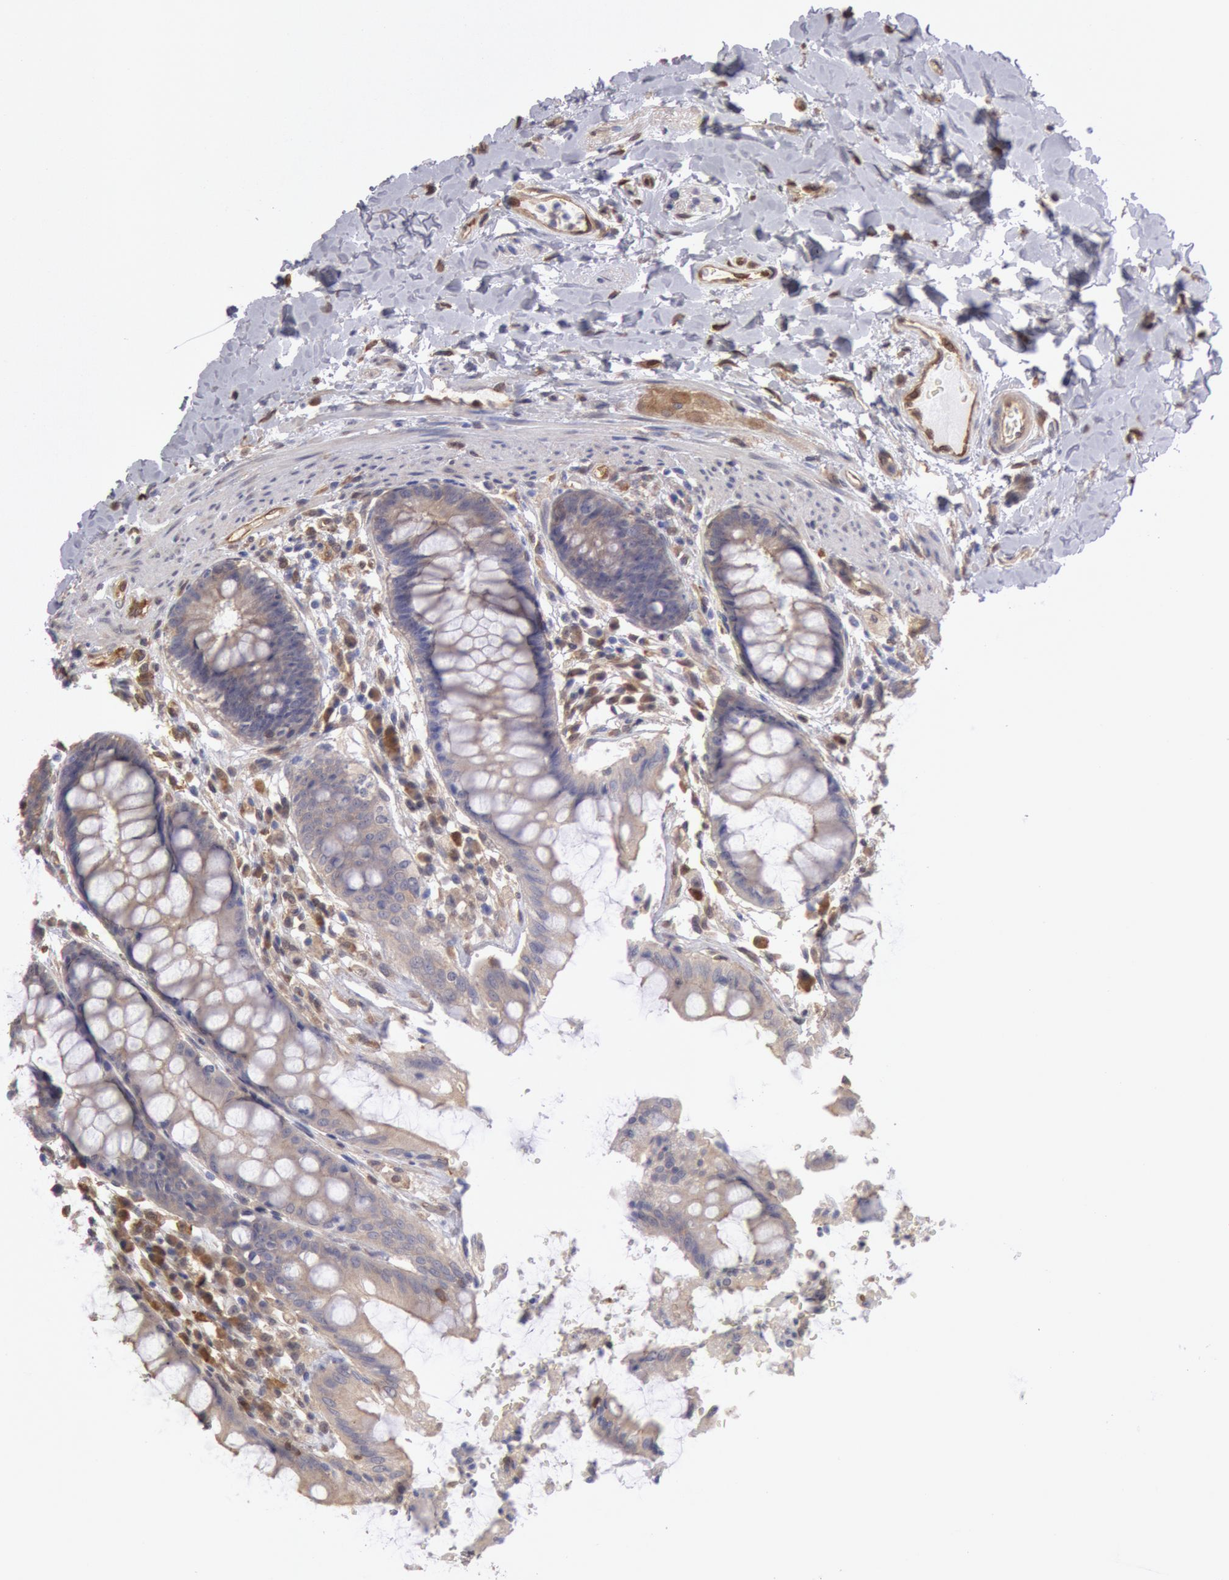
{"staining": {"intensity": "weak", "quantity": "25%-75%", "location": "cytoplasmic/membranous"}, "tissue": "rectum", "cell_type": "Glandular cells", "image_type": "normal", "snomed": [{"axis": "morphology", "description": "Normal tissue, NOS"}, {"axis": "topography", "description": "Rectum"}], "caption": "An image of rectum stained for a protein exhibits weak cytoplasmic/membranous brown staining in glandular cells.", "gene": "CCDC50", "patient": {"sex": "female", "age": 46}}